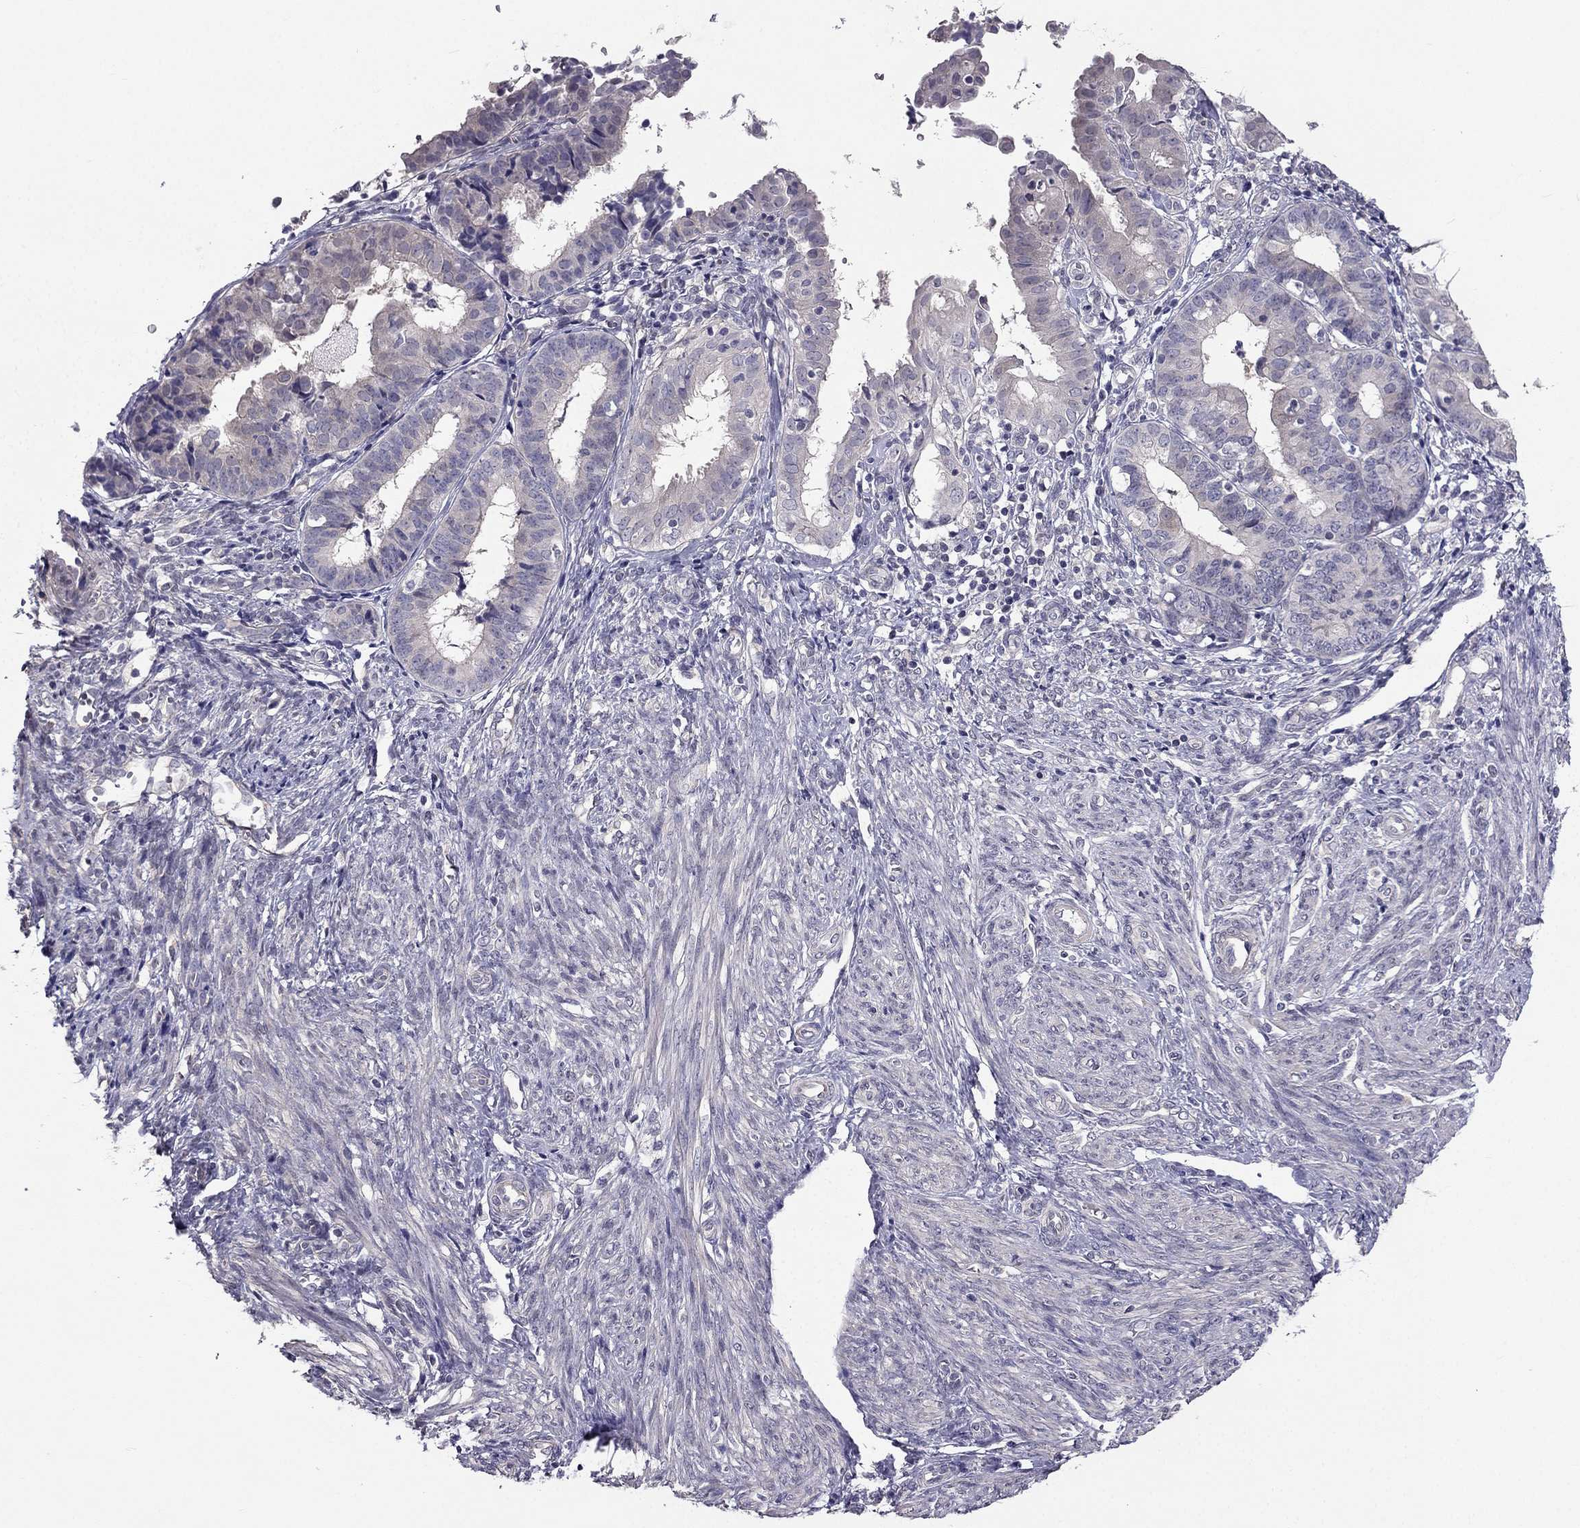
{"staining": {"intensity": "negative", "quantity": "none", "location": "none"}, "tissue": "endometrial cancer", "cell_type": "Tumor cells", "image_type": "cancer", "snomed": [{"axis": "morphology", "description": "Adenocarcinoma, NOS"}, {"axis": "topography", "description": "Endometrium"}], "caption": "A histopathology image of adenocarcinoma (endometrial) stained for a protein displays no brown staining in tumor cells.", "gene": "HSFX1", "patient": {"sex": "female", "age": 68}}